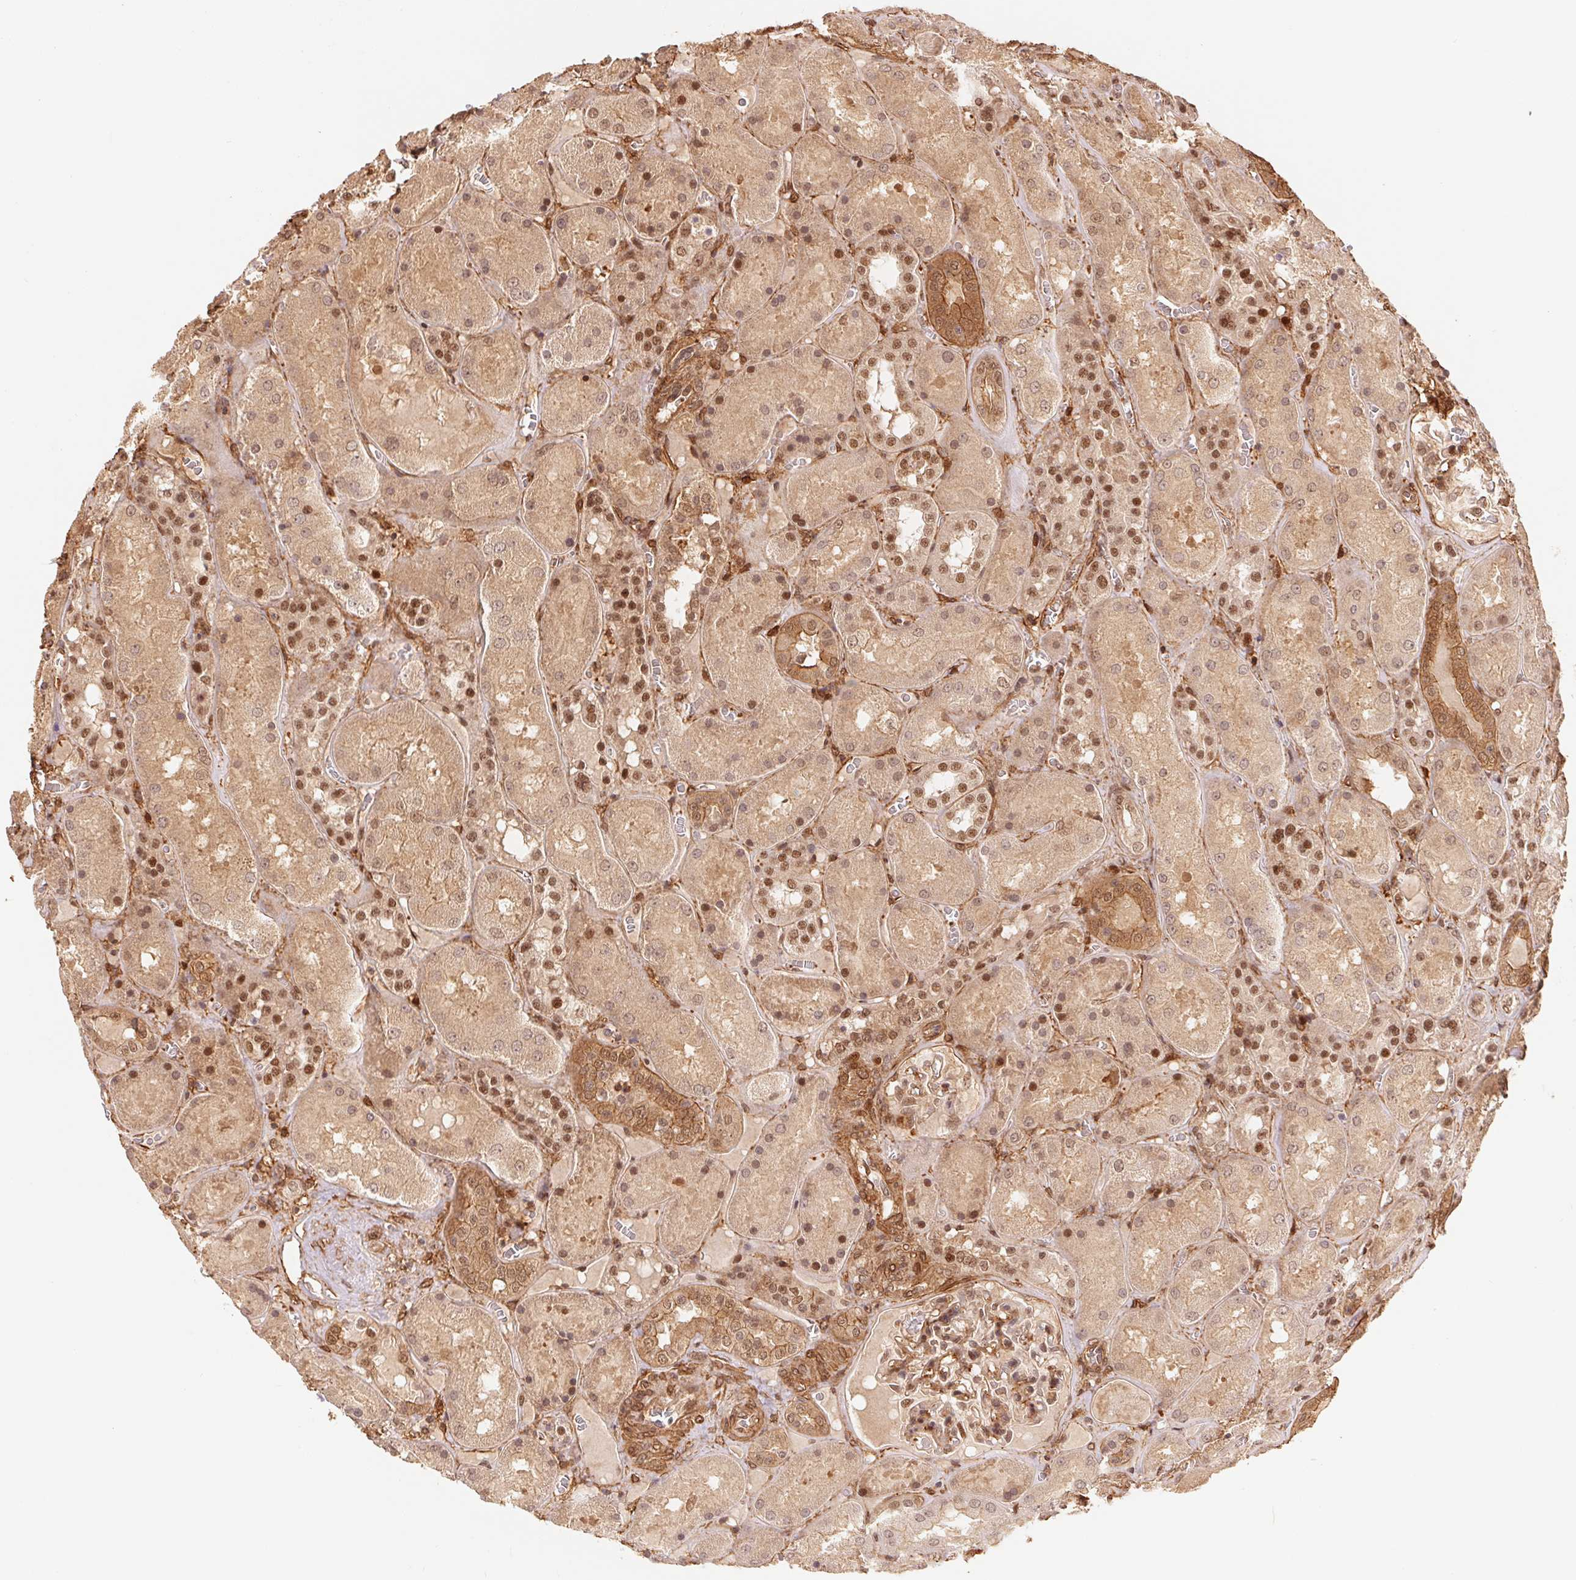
{"staining": {"intensity": "moderate", "quantity": ">75%", "location": "cytoplasmic/membranous,nuclear"}, "tissue": "kidney", "cell_type": "Cells in glomeruli", "image_type": "normal", "snomed": [{"axis": "morphology", "description": "Normal tissue, NOS"}, {"axis": "topography", "description": "Kidney"}], "caption": "This photomicrograph displays benign kidney stained with immunohistochemistry to label a protein in brown. The cytoplasmic/membranous,nuclear of cells in glomeruli show moderate positivity for the protein. Nuclei are counter-stained blue.", "gene": "TNIP2", "patient": {"sex": "male", "age": 73}}